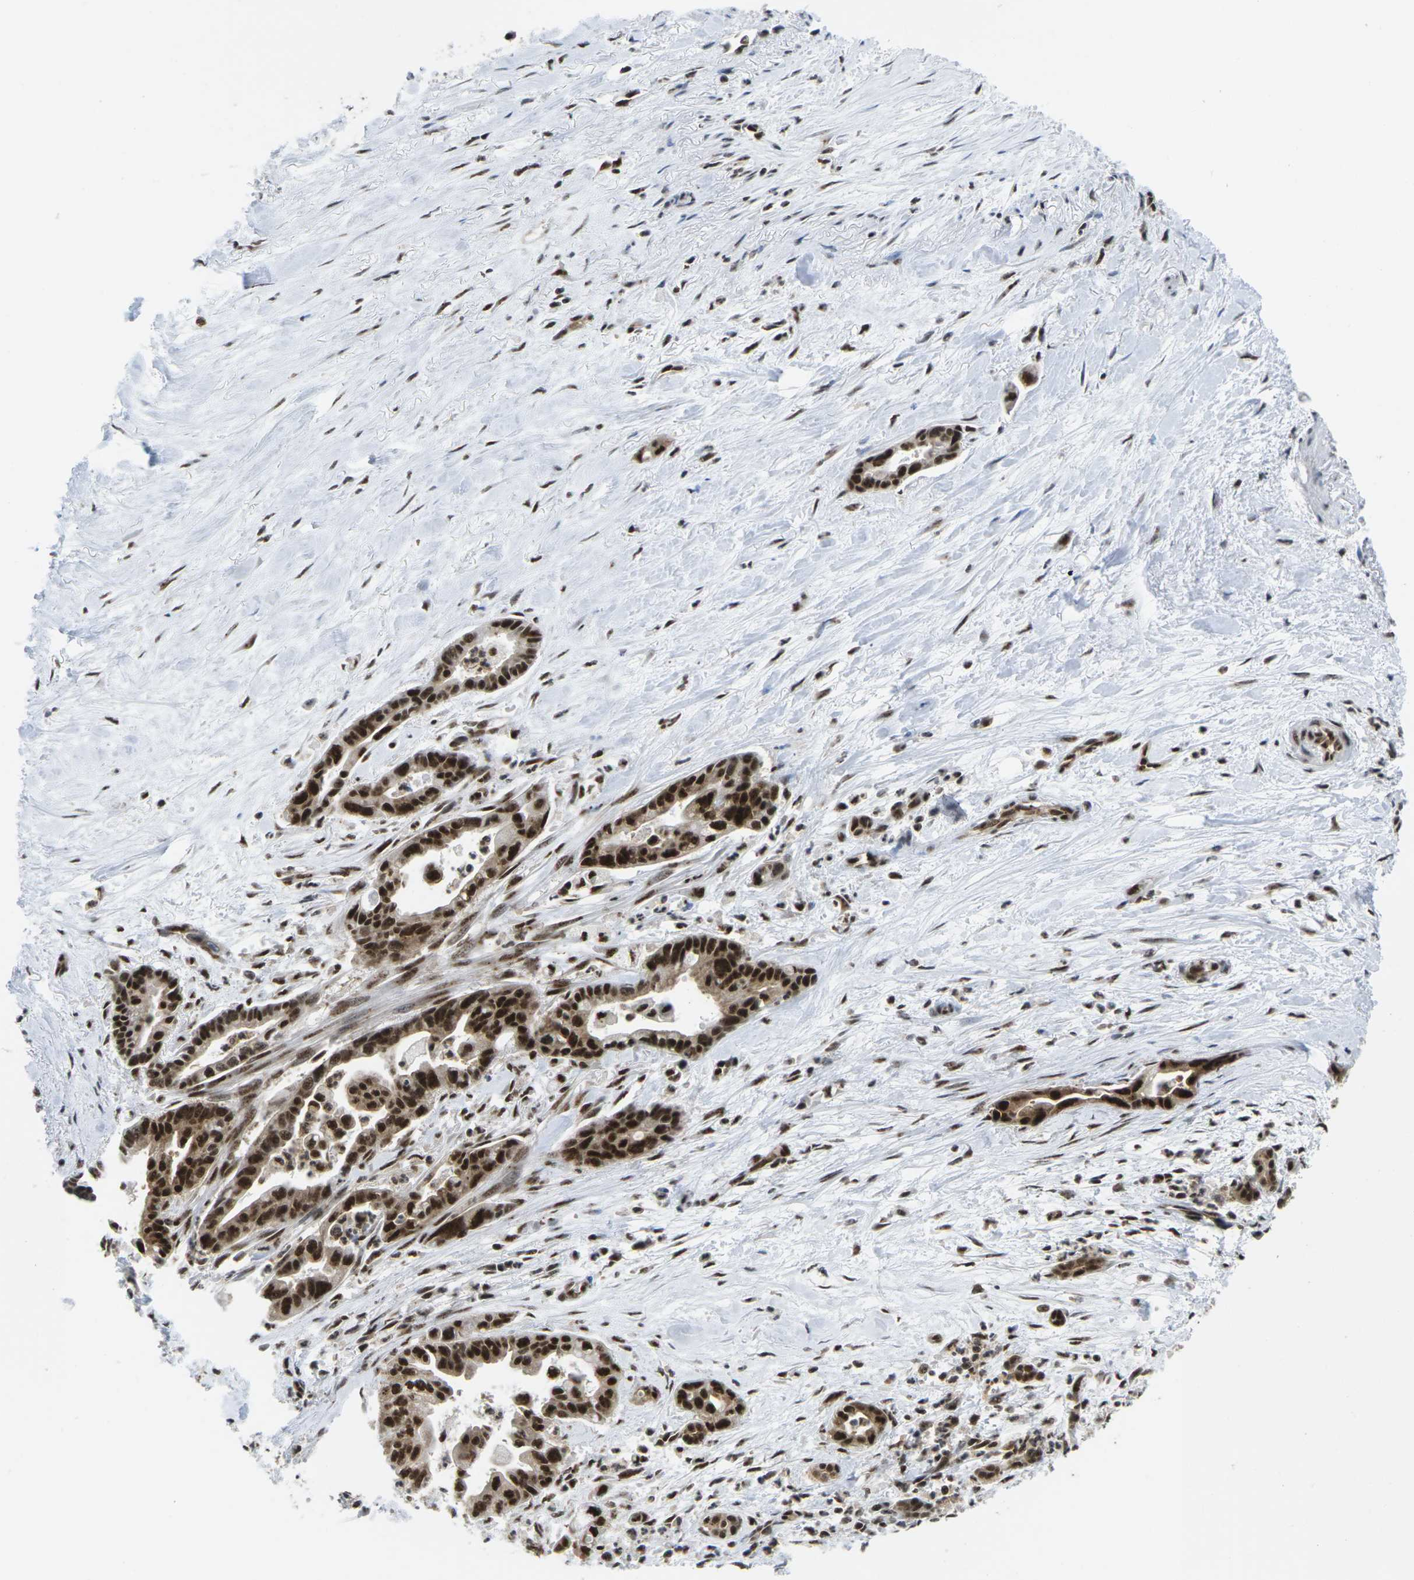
{"staining": {"intensity": "strong", "quantity": ">75%", "location": "nuclear"}, "tissue": "pancreatic cancer", "cell_type": "Tumor cells", "image_type": "cancer", "snomed": [{"axis": "morphology", "description": "Adenocarcinoma, NOS"}, {"axis": "topography", "description": "Pancreas"}], "caption": "This histopathology image displays immunohistochemistry staining of human pancreatic cancer, with high strong nuclear staining in about >75% of tumor cells.", "gene": "MAGOH", "patient": {"sex": "male", "age": 70}}